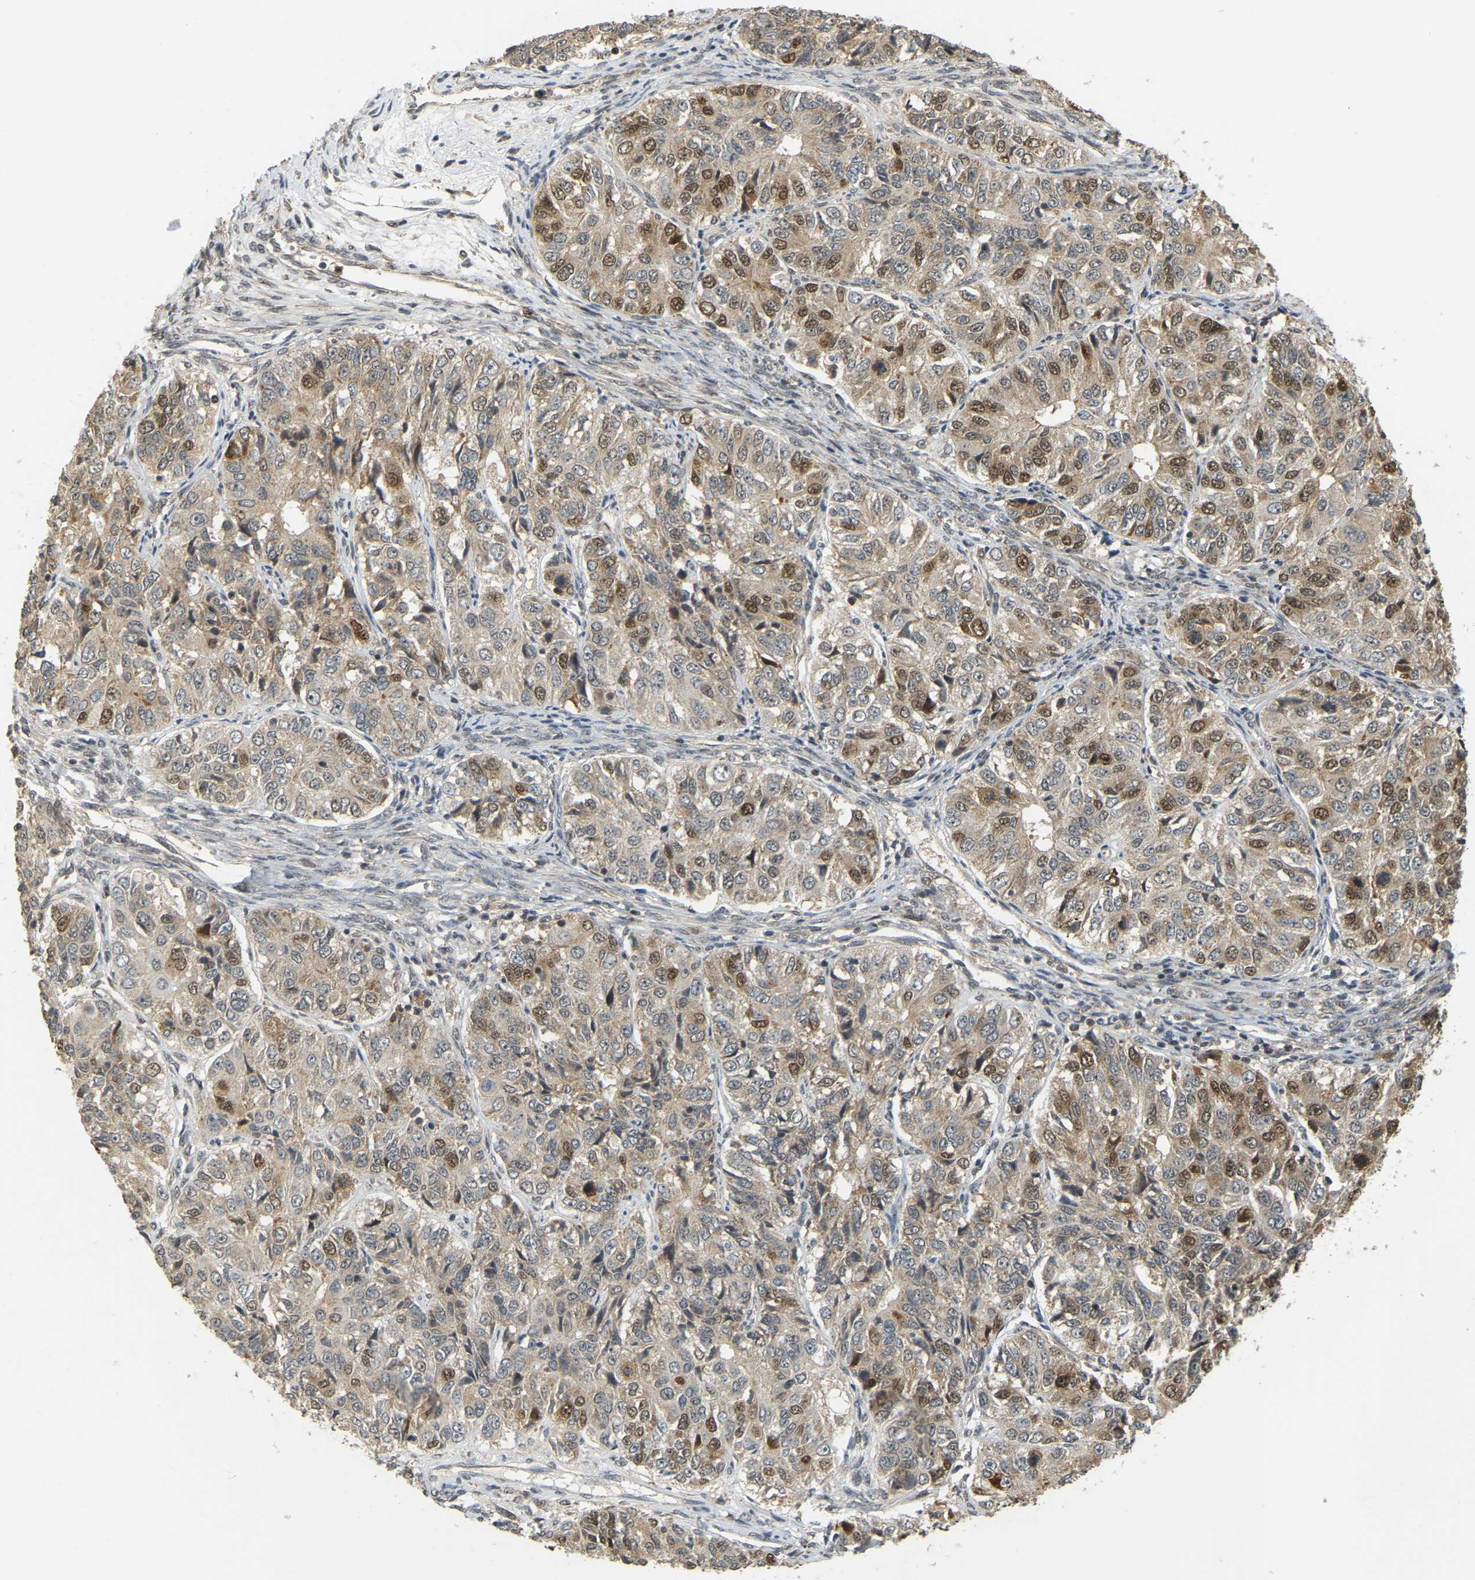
{"staining": {"intensity": "moderate", "quantity": "25%-75%", "location": "nuclear"}, "tissue": "ovarian cancer", "cell_type": "Tumor cells", "image_type": "cancer", "snomed": [{"axis": "morphology", "description": "Carcinoma, endometroid"}, {"axis": "topography", "description": "Ovary"}], "caption": "This is a photomicrograph of IHC staining of ovarian endometroid carcinoma, which shows moderate expression in the nuclear of tumor cells.", "gene": "BRF2", "patient": {"sex": "female", "age": 51}}